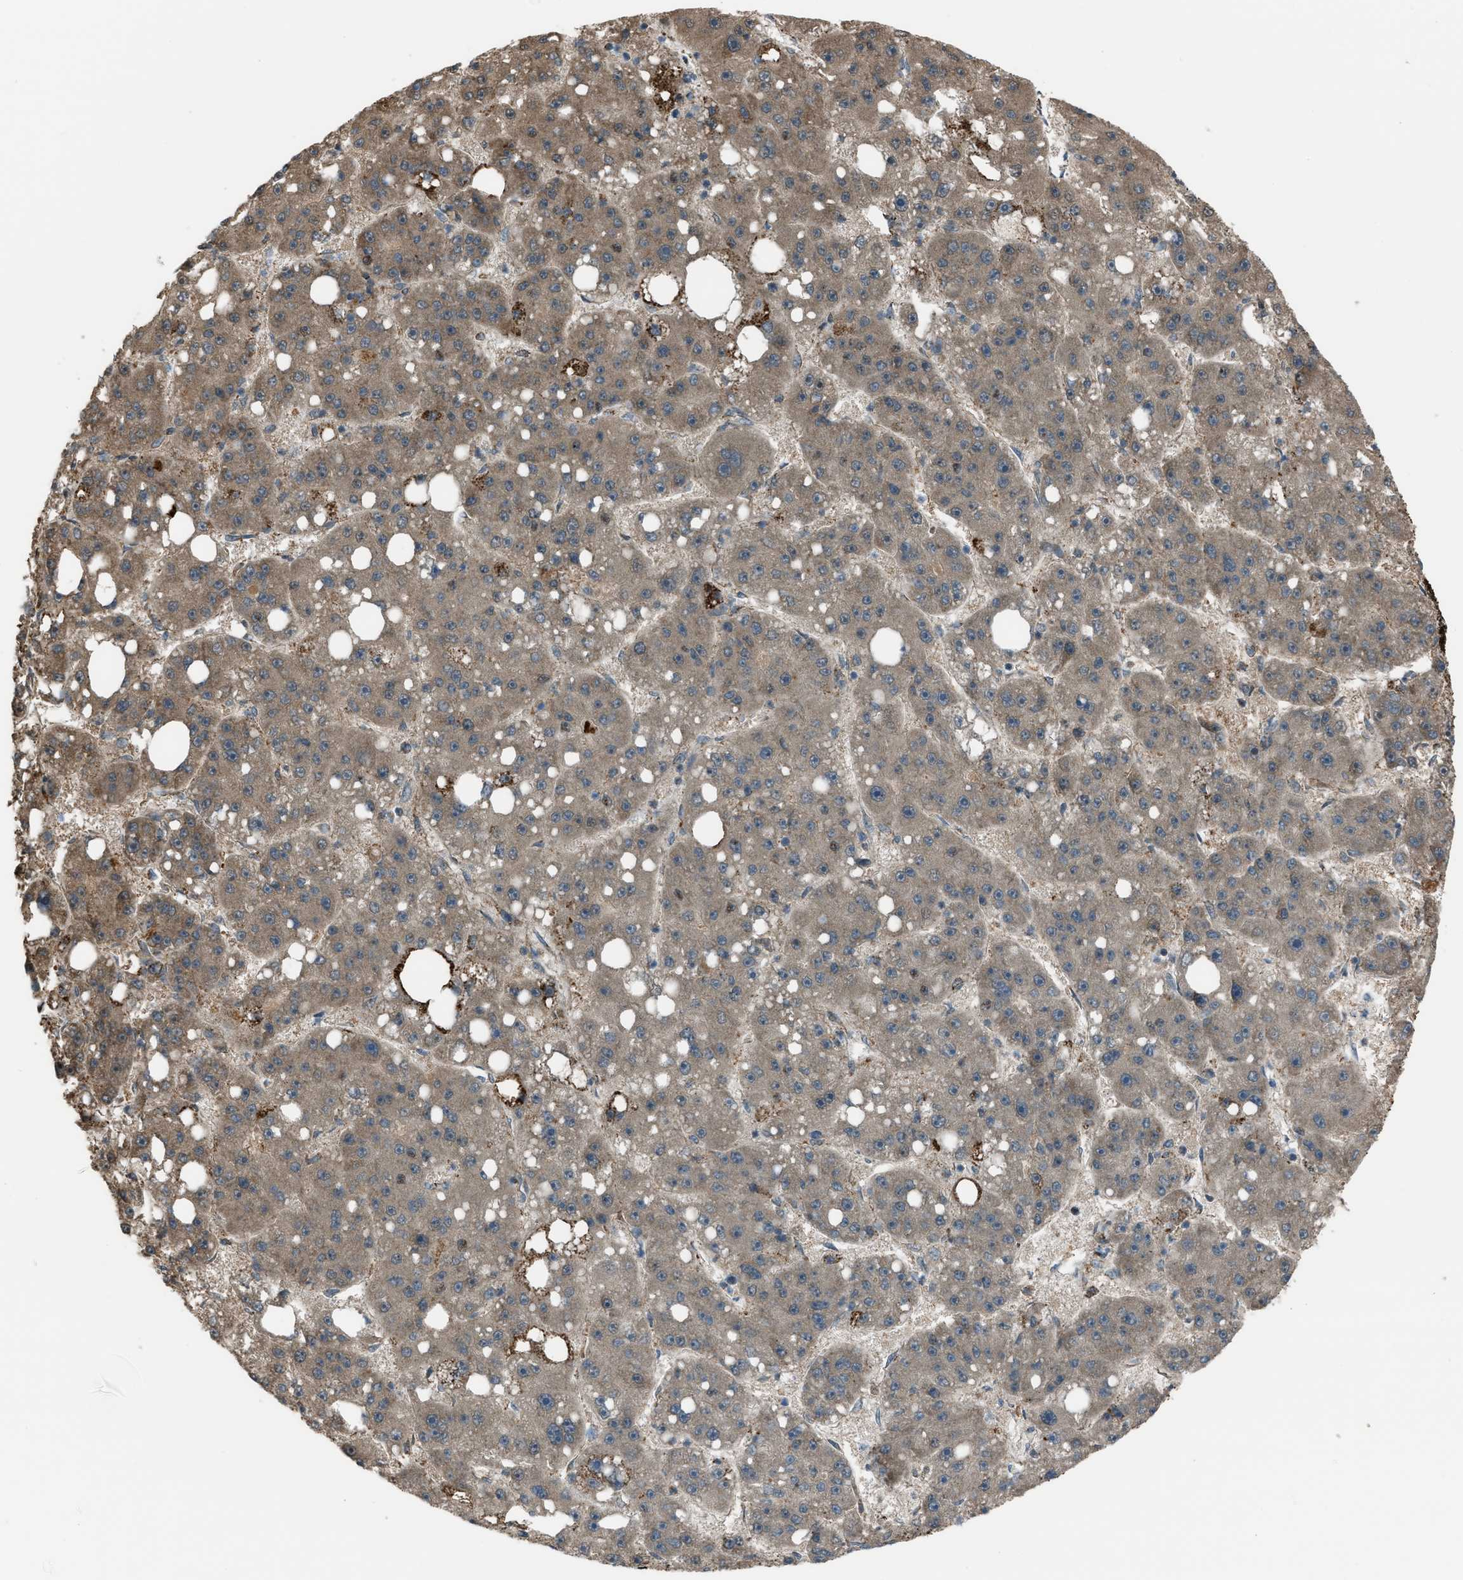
{"staining": {"intensity": "moderate", "quantity": ">75%", "location": "cytoplasmic/membranous"}, "tissue": "liver cancer", "cell_type": "Tumor cells", "image_type": "cancer", "snomed": [{"axis": "morphology", "description": "Carcinoma, Hepatocellular, NOS"}, {"axis": "topography", "description": "Liver"}], "caption": "The micrograph shows a brown stain indicating the presence of a protein in the cytoplasmic/membranous of tumor cells in liver cancer (hepatocellular carcinoma).", "gene": "MDH2", "patient": {"sex": "female", "age": 61}}